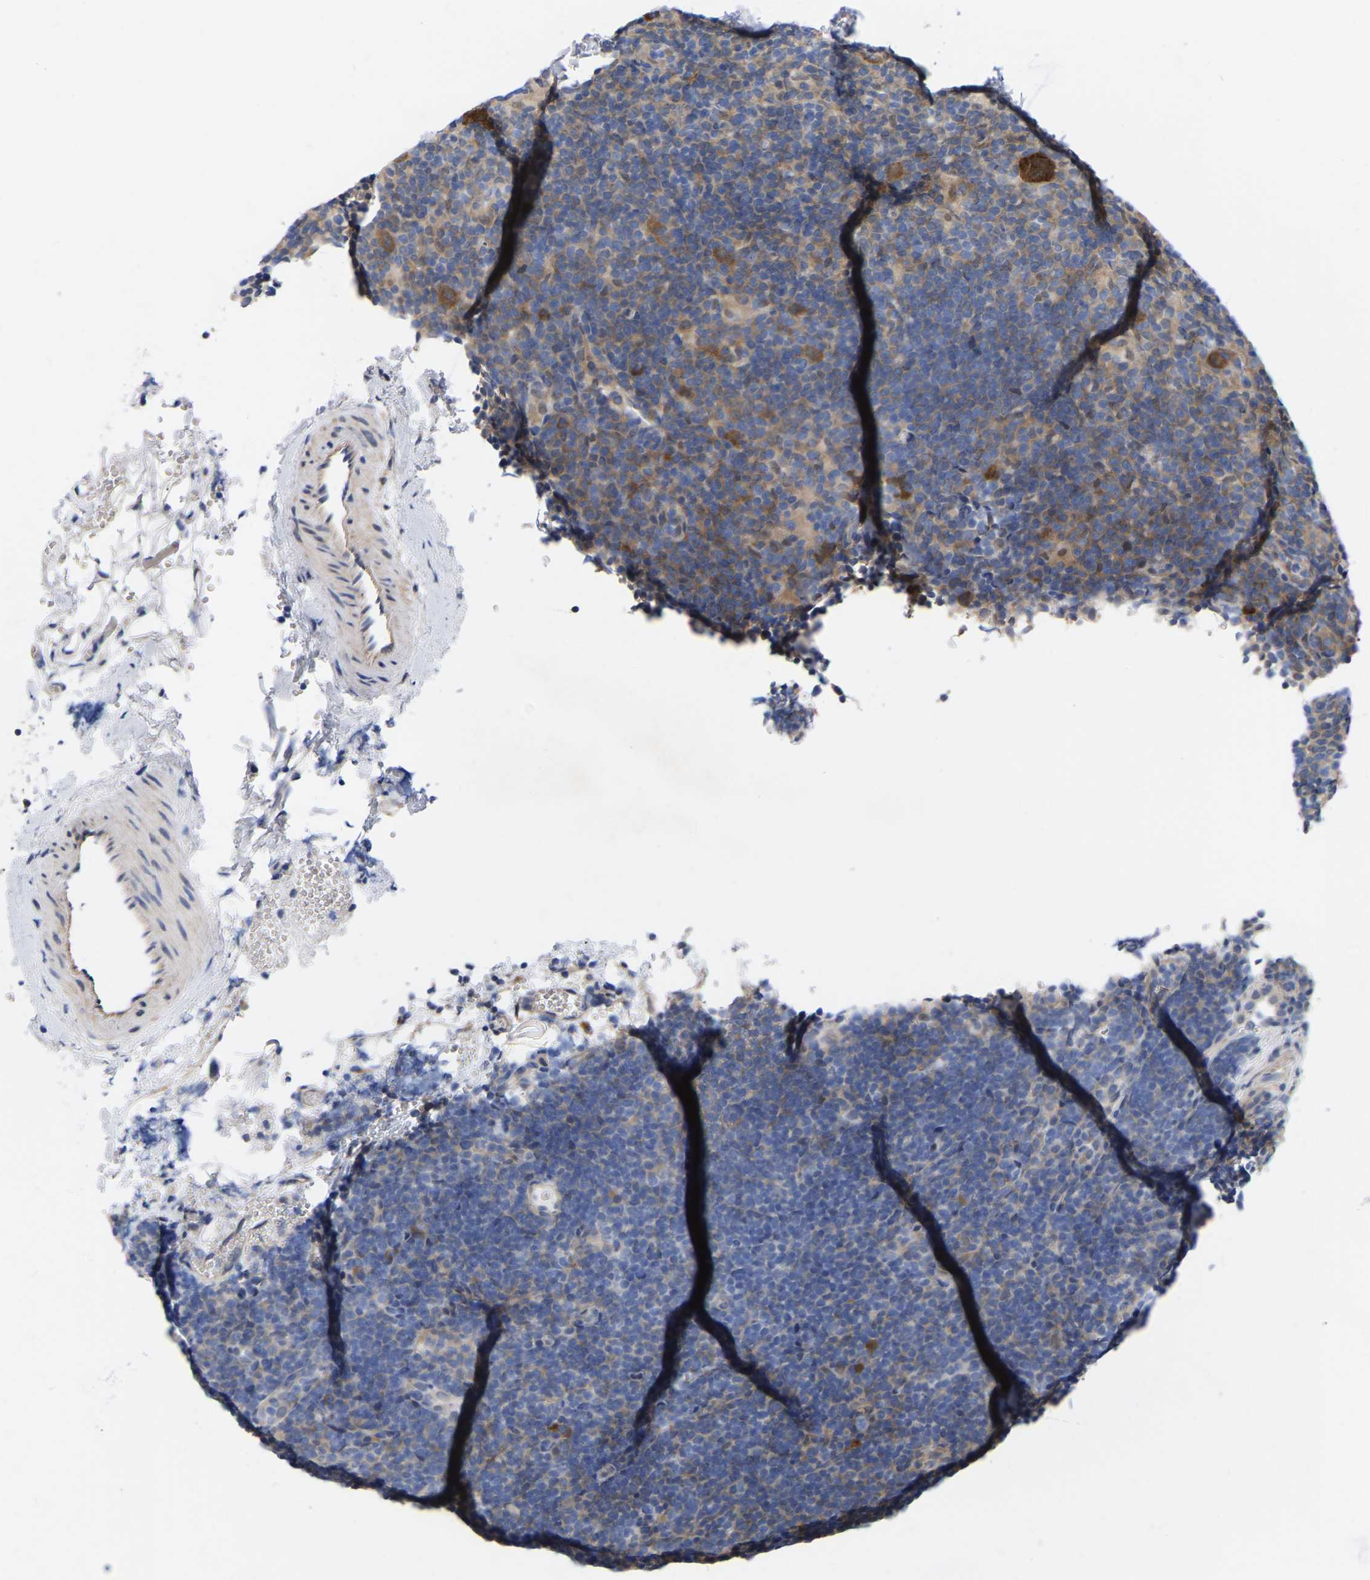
{"staining": {"intensity": "strong", "quantity": ">75%", "location": "cytoplasmic/membranous"}, "tissue": "lymphoma", "cell_type": "Tumor cells", "image_type": "cancer", "snomed": [{"axis": "morphology", "description": "Hodgkin's disease, NOS"}, {"axis": "topography", "description": "Lymph node"}], "caption": "This histopathology image demonstrates IHC staining of Hodgkin's disease, with high strong cytoplasmic/membranous staining in approximately >75% of tumor cells.", "gene": "UBE4B", "patient": {"sex": "female", "age": 57}}